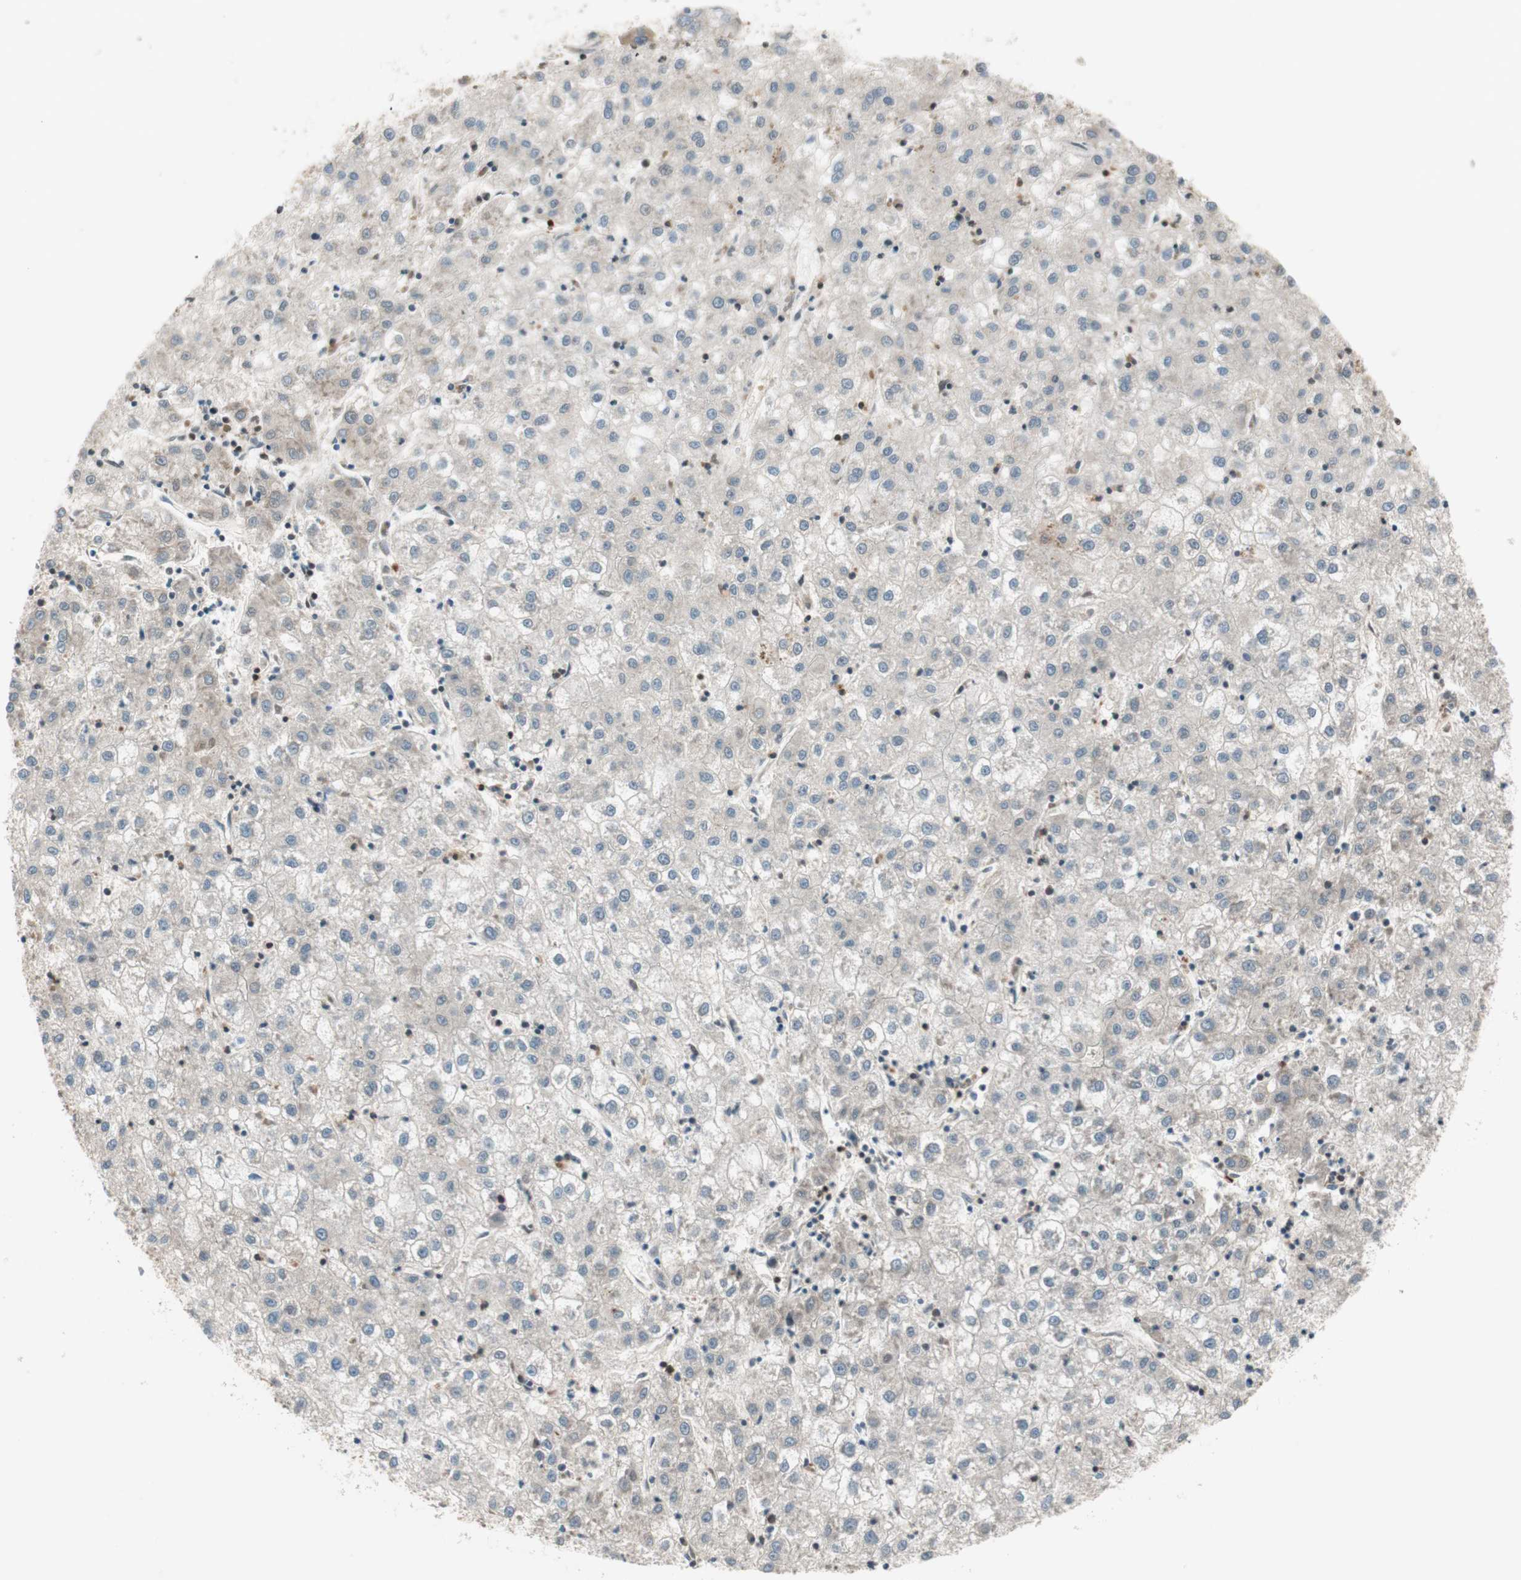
{"staining": {"intensity": "weak", "quantity": "25%-75%", "location": "cytoplasmic/membranous"}, "tissue": "liver cancer", "cell_type": "Tumor cells", "image_type": "cancer", "snomed": [{"axis": "morphology", "description": "Carcinoma, Hepatocellular, NOS"}, {"axis": "topography", "description": "Liver"}], "caption": "High-power microscopy captured an immunohistochemistry image of liver hepatocellular carcinoma, revealing weak cytoplasmic/membranous positivity in approximately 25%-75% of tumor cells.", "gene": "BIN1", "patient": {"sex": "male", "age": 72}}